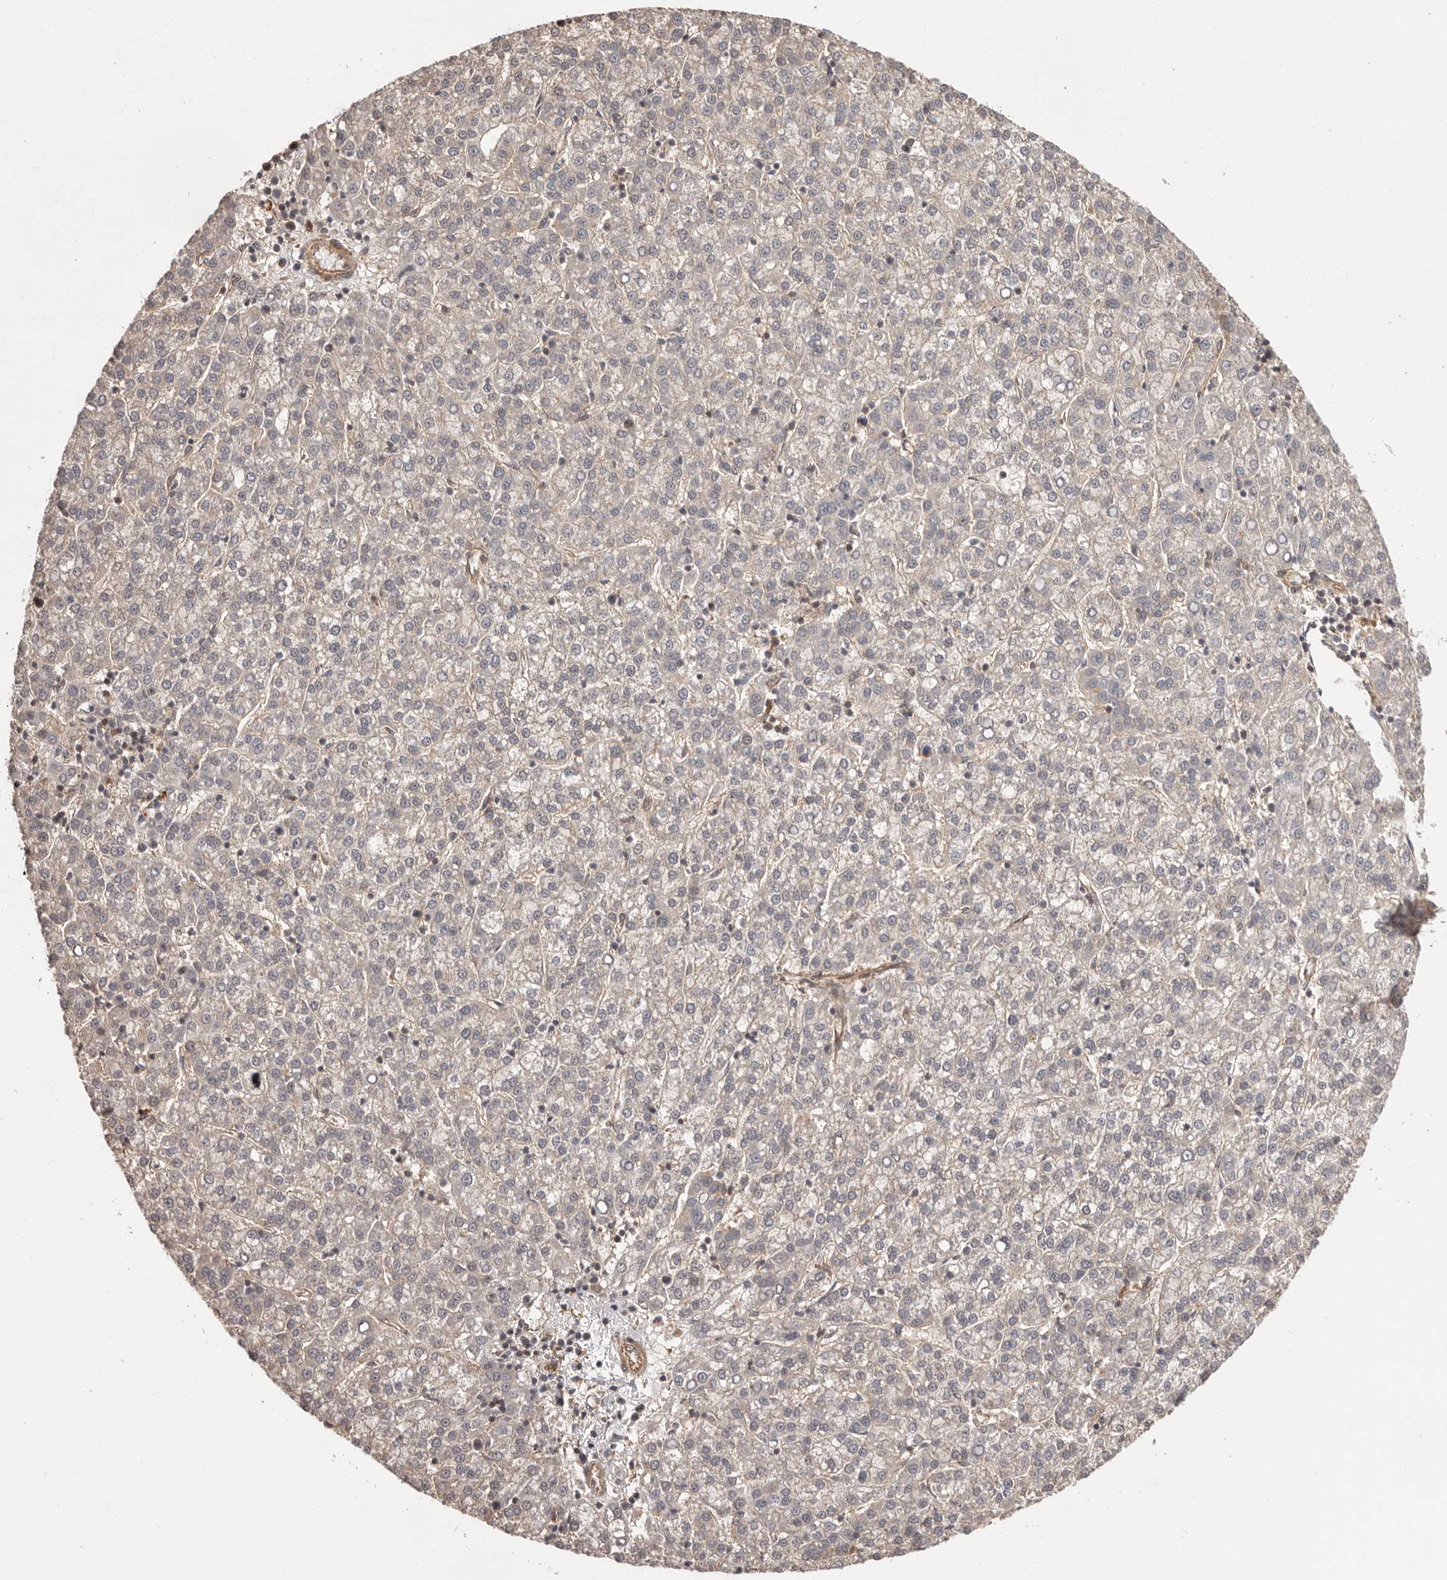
{"staining": {"intensity": "negative", "quantity": "none", "location": "none"}, "tissue": "liver cancer", "cell_type": "Tumor cells", "image_type": "cancer", "snomed": [{"axis": "morphology", "description": "Carcinoma, Hepatocellular, NOS"}, {"axis": "topography", "description": "Liver"}], "caption": "Immunohistochemistry of human liver cancer (hepatocellular carcinoma) shows no staining in tumor cells.", "gene": "NFKBIA", "patient": {"sex": "female", "age": 58}}